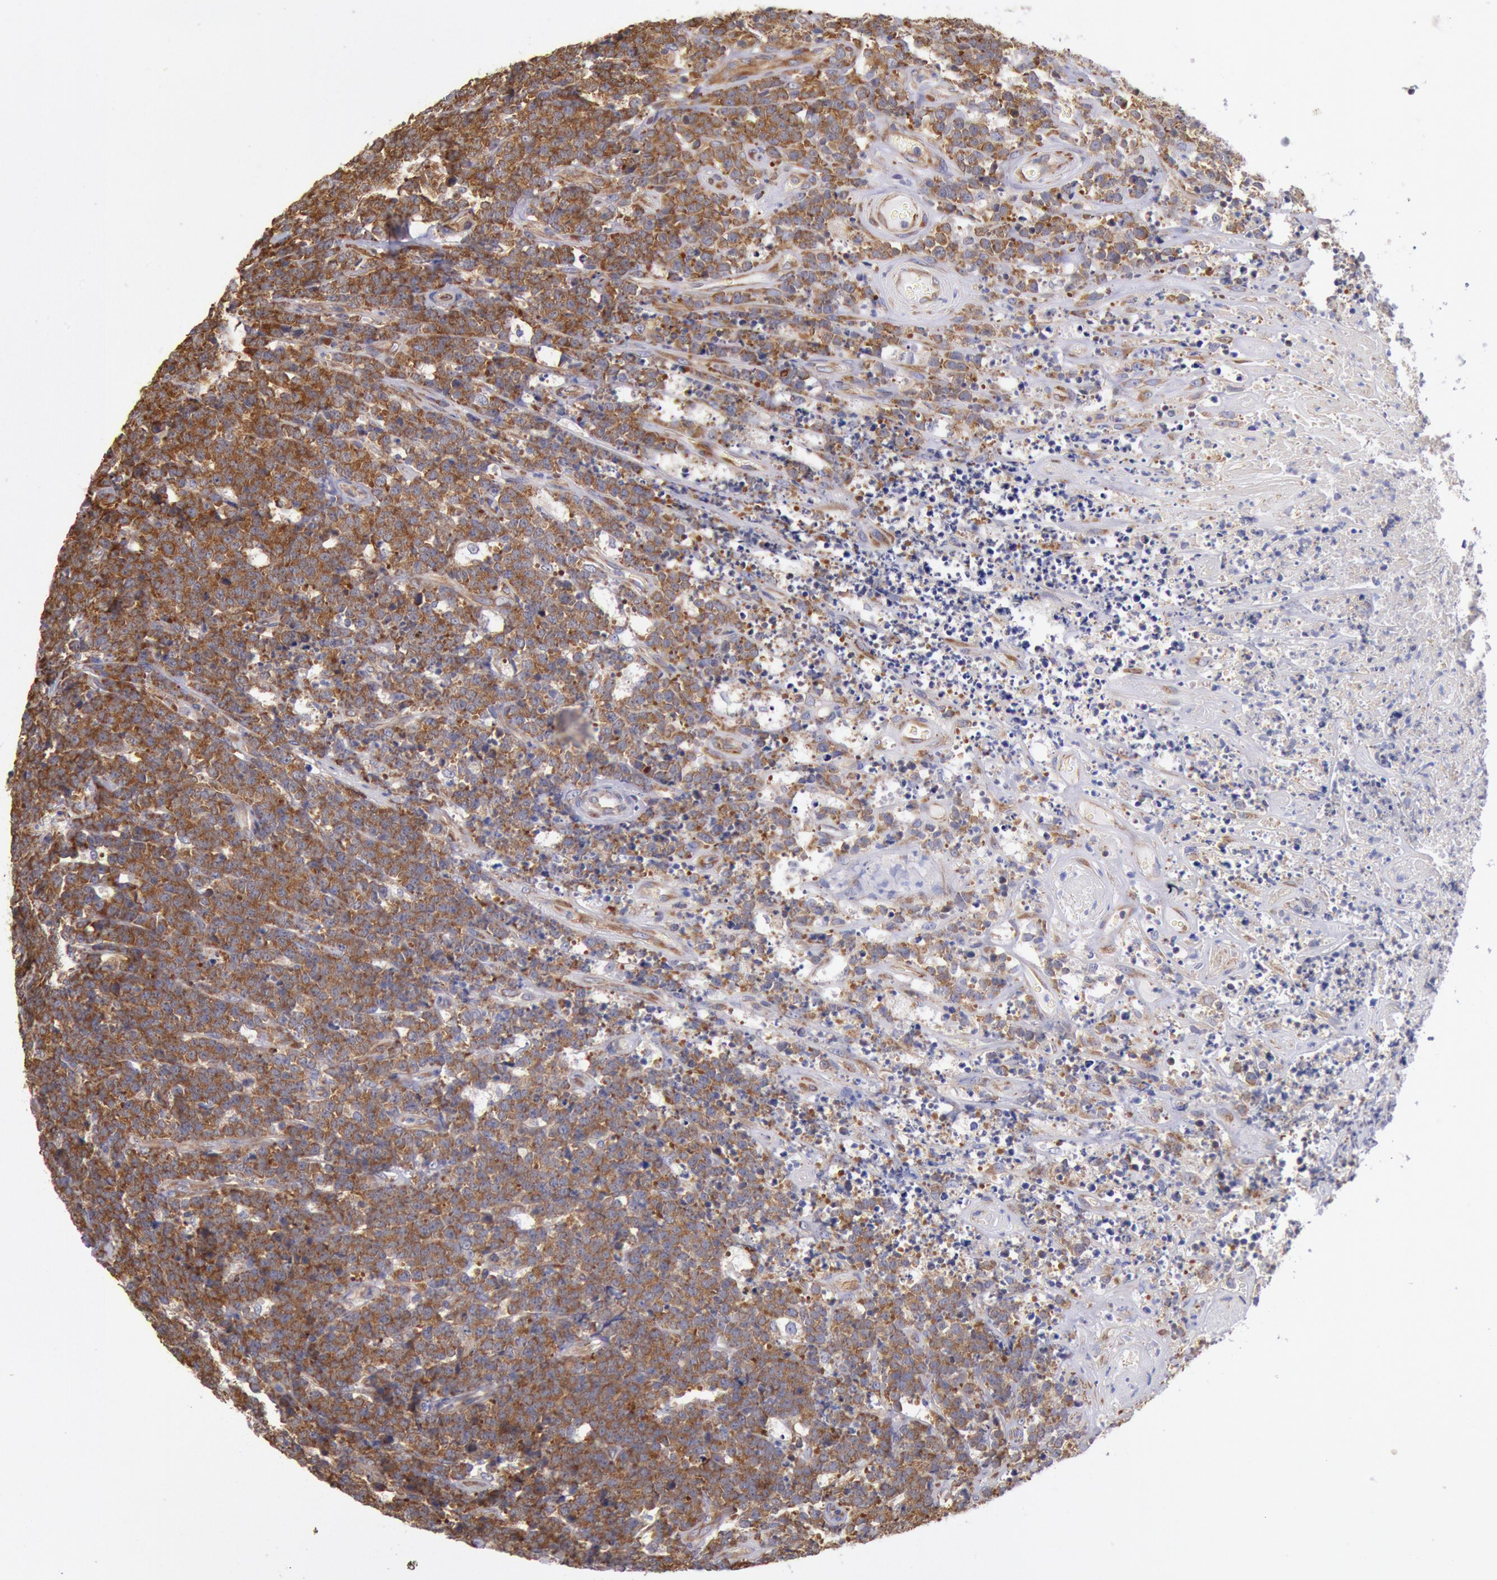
{"staining": {"intensity": "moderate", "quantity": ">75%", "location": "cytoplasmic/membranous"}, "tissue": "lymphoma", "cell_type": "Tumor cells", "image_type": "cancer", "snomed": [{"axis": "morphology", "description": "Malignant lymphoma, non-Hodgkin's type, High grade"}, {"axis": "topography", "description": "Small intestine"}, {"axis": "topography", "description": "Colon"}], "caption": "Human malignant lymphoma, non-Hodgkin's type (high-grade) stained with a brown dye exhibits moderate cytoplasmic/membranous positive positivity in about >75% of tumor cells.", "gene": "DRG1", "patient": {"sex": "male", "age": 8}}